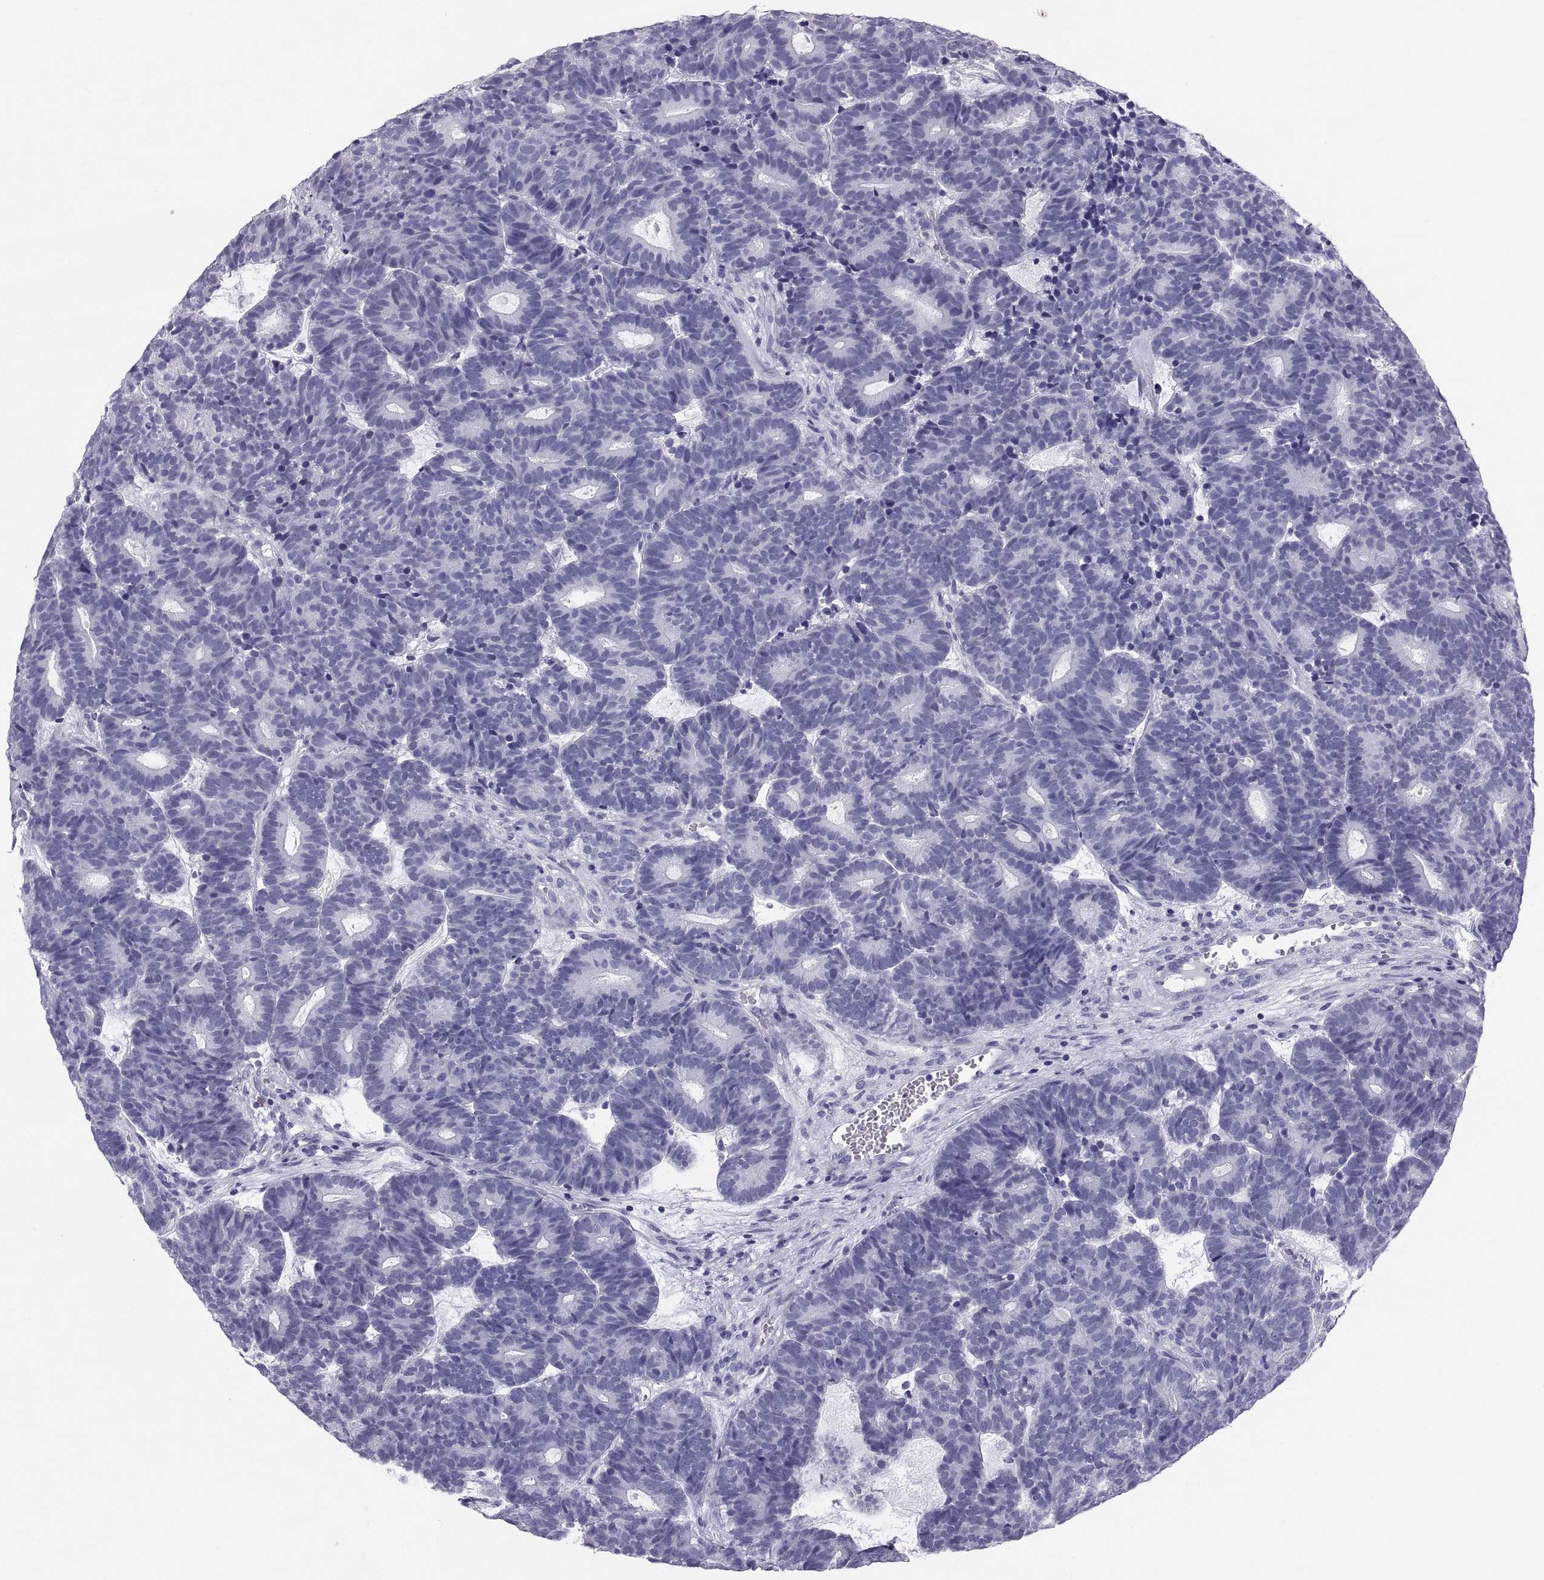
{"staining": {"intensity": "negative", "quantity": "none", "location": "none"}, "tissue": "head and neck cancer", "cell_type": "Tumor cells", "image_type": "cancer", "snomed": [{"axis": "morphology", "description": "Adenocarcinoma, NOS"}, {"axis": "topography", "description": "Head-Neck"}], "caption": "High power microscopy photomicrograph of an IHC micrograph of head and neck adenocarcinoma, revealing no significant expression in tumor cells.", "gene": "CT47A10", "patient": {"sex": "female", "age": 81}}